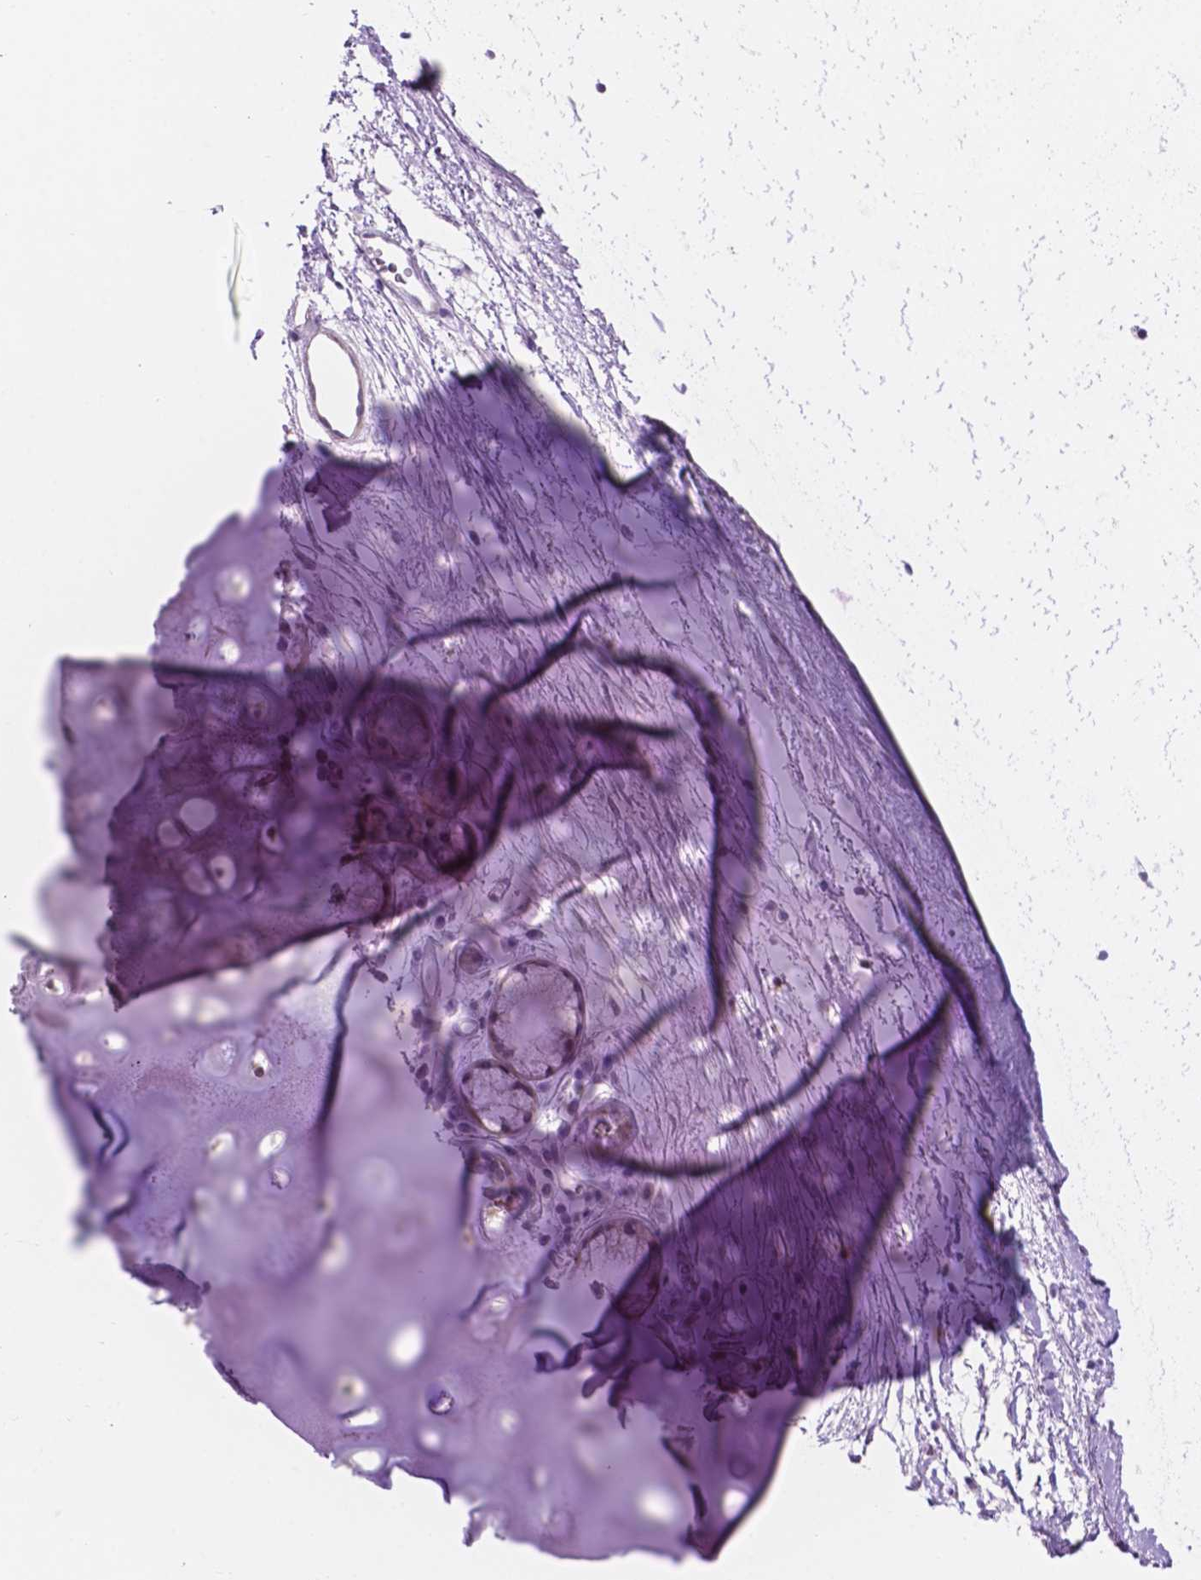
{"staining": {"intensity": "negative", "quantity": "none", "location": "none"}, "tissue": "adipose tissue", "cell_type": "Adipocytes", "image_type": "normal", "snomed": [{"axis": "morphology", "description": "Normal tissue, NOS"}, {"axis": "topography", "description": "Cartilage tissue"}, {"axis": "topography", "description": "Bronchus"}], "caption": "High power microscopy photomicrograph of an IHC histopathology image of unremarkable adipose tissue, revealing no significant staining in adipocytes.", "gene": "ACY3", "patient": {"sex": "male", "age": 58}}